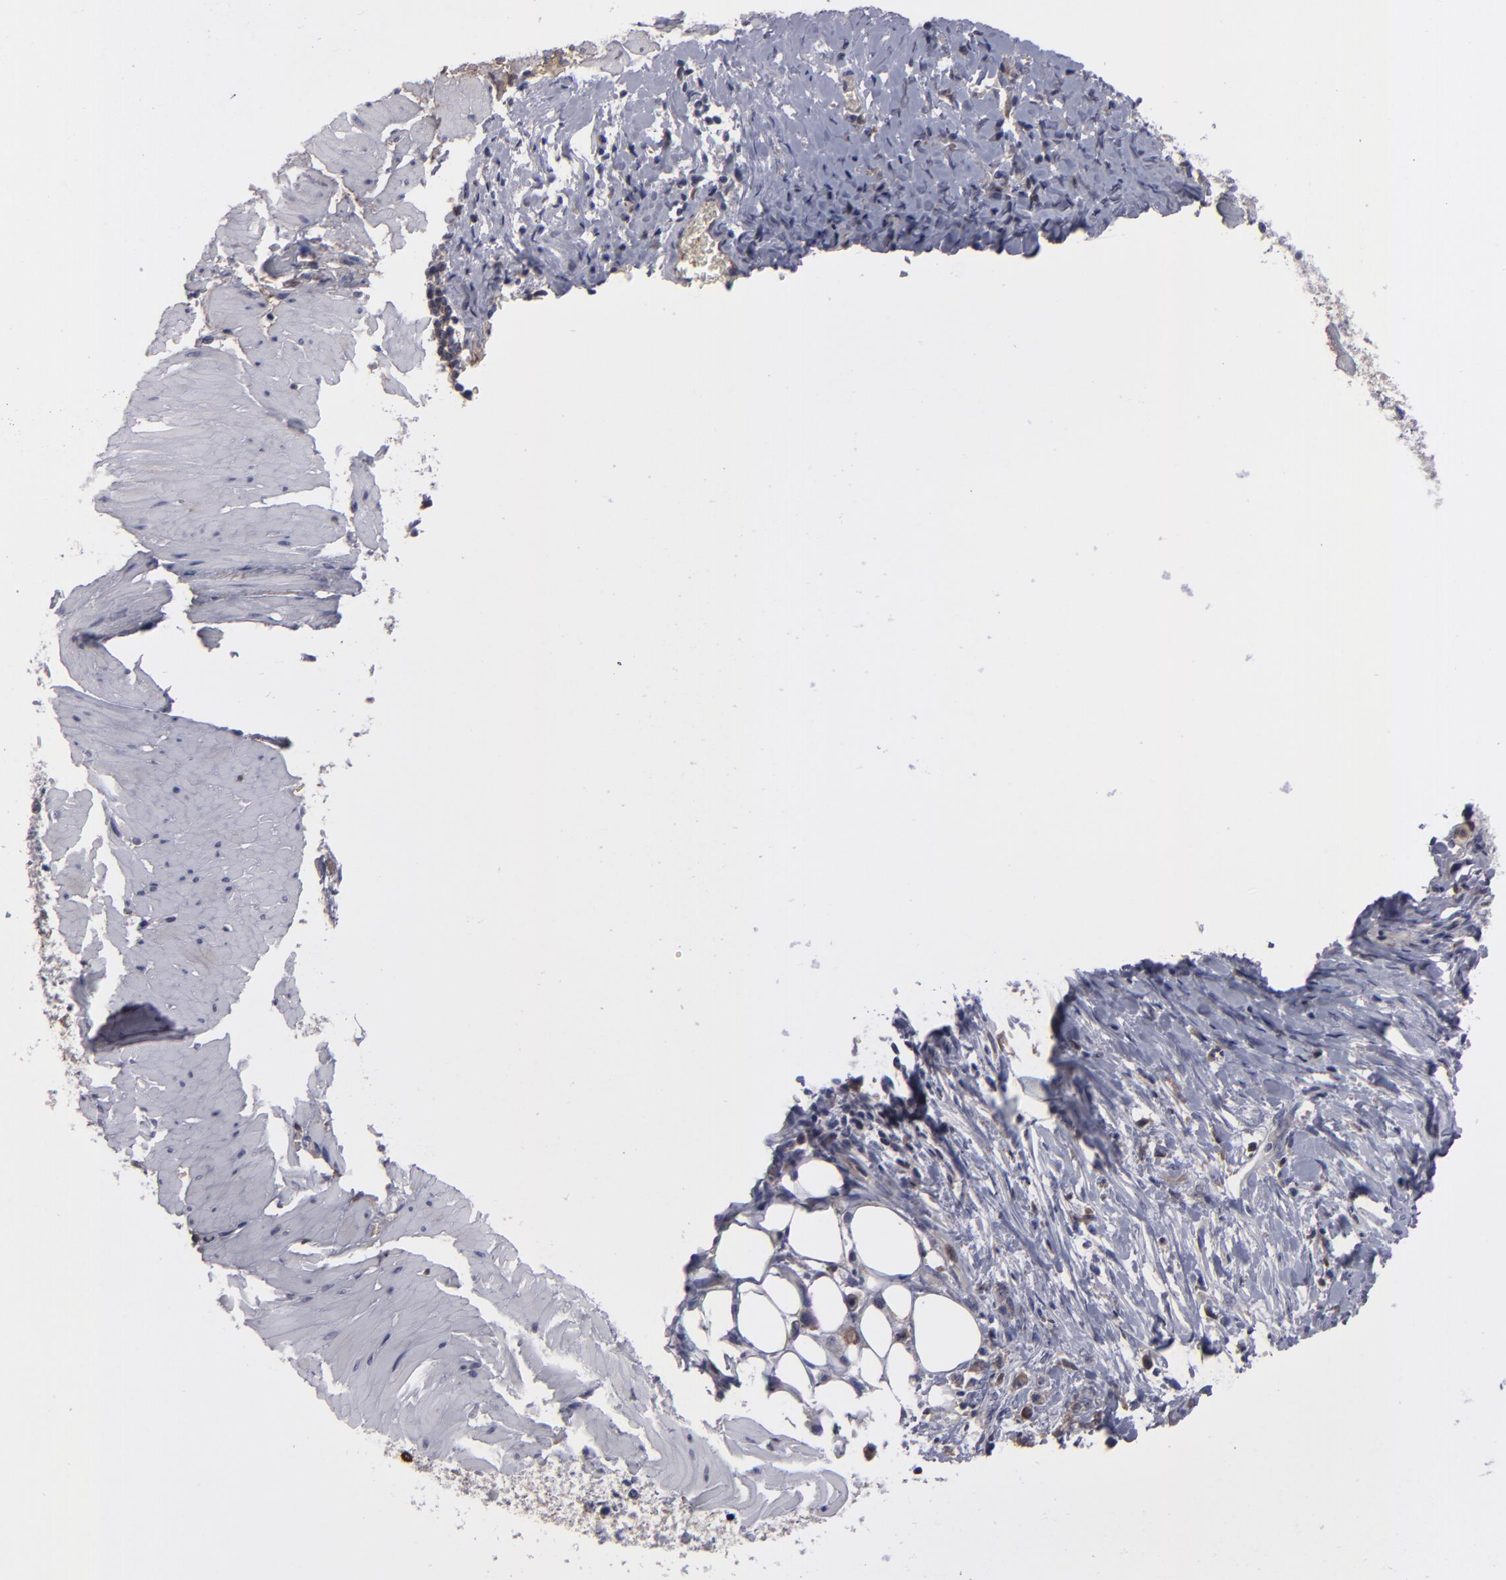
{"staining": {"intensity": "negative", "quantity": "none", "location": "none"}, "tissue": "stomach cancer", "cell_type": "Tumor cells", "image_type": "cancer", "snomed": [{"axis": "morphology", "description": "Adenocarcinoma, NOS"}, {"axis": "topography", "description": "Stomach, lower"}], "caption": "Stomach cancer stained for a protein using immunohistochemistry displays no positivity tumor cells.", "gene": "ITIH4", "patient": {"sex": "male", "age": 88}}